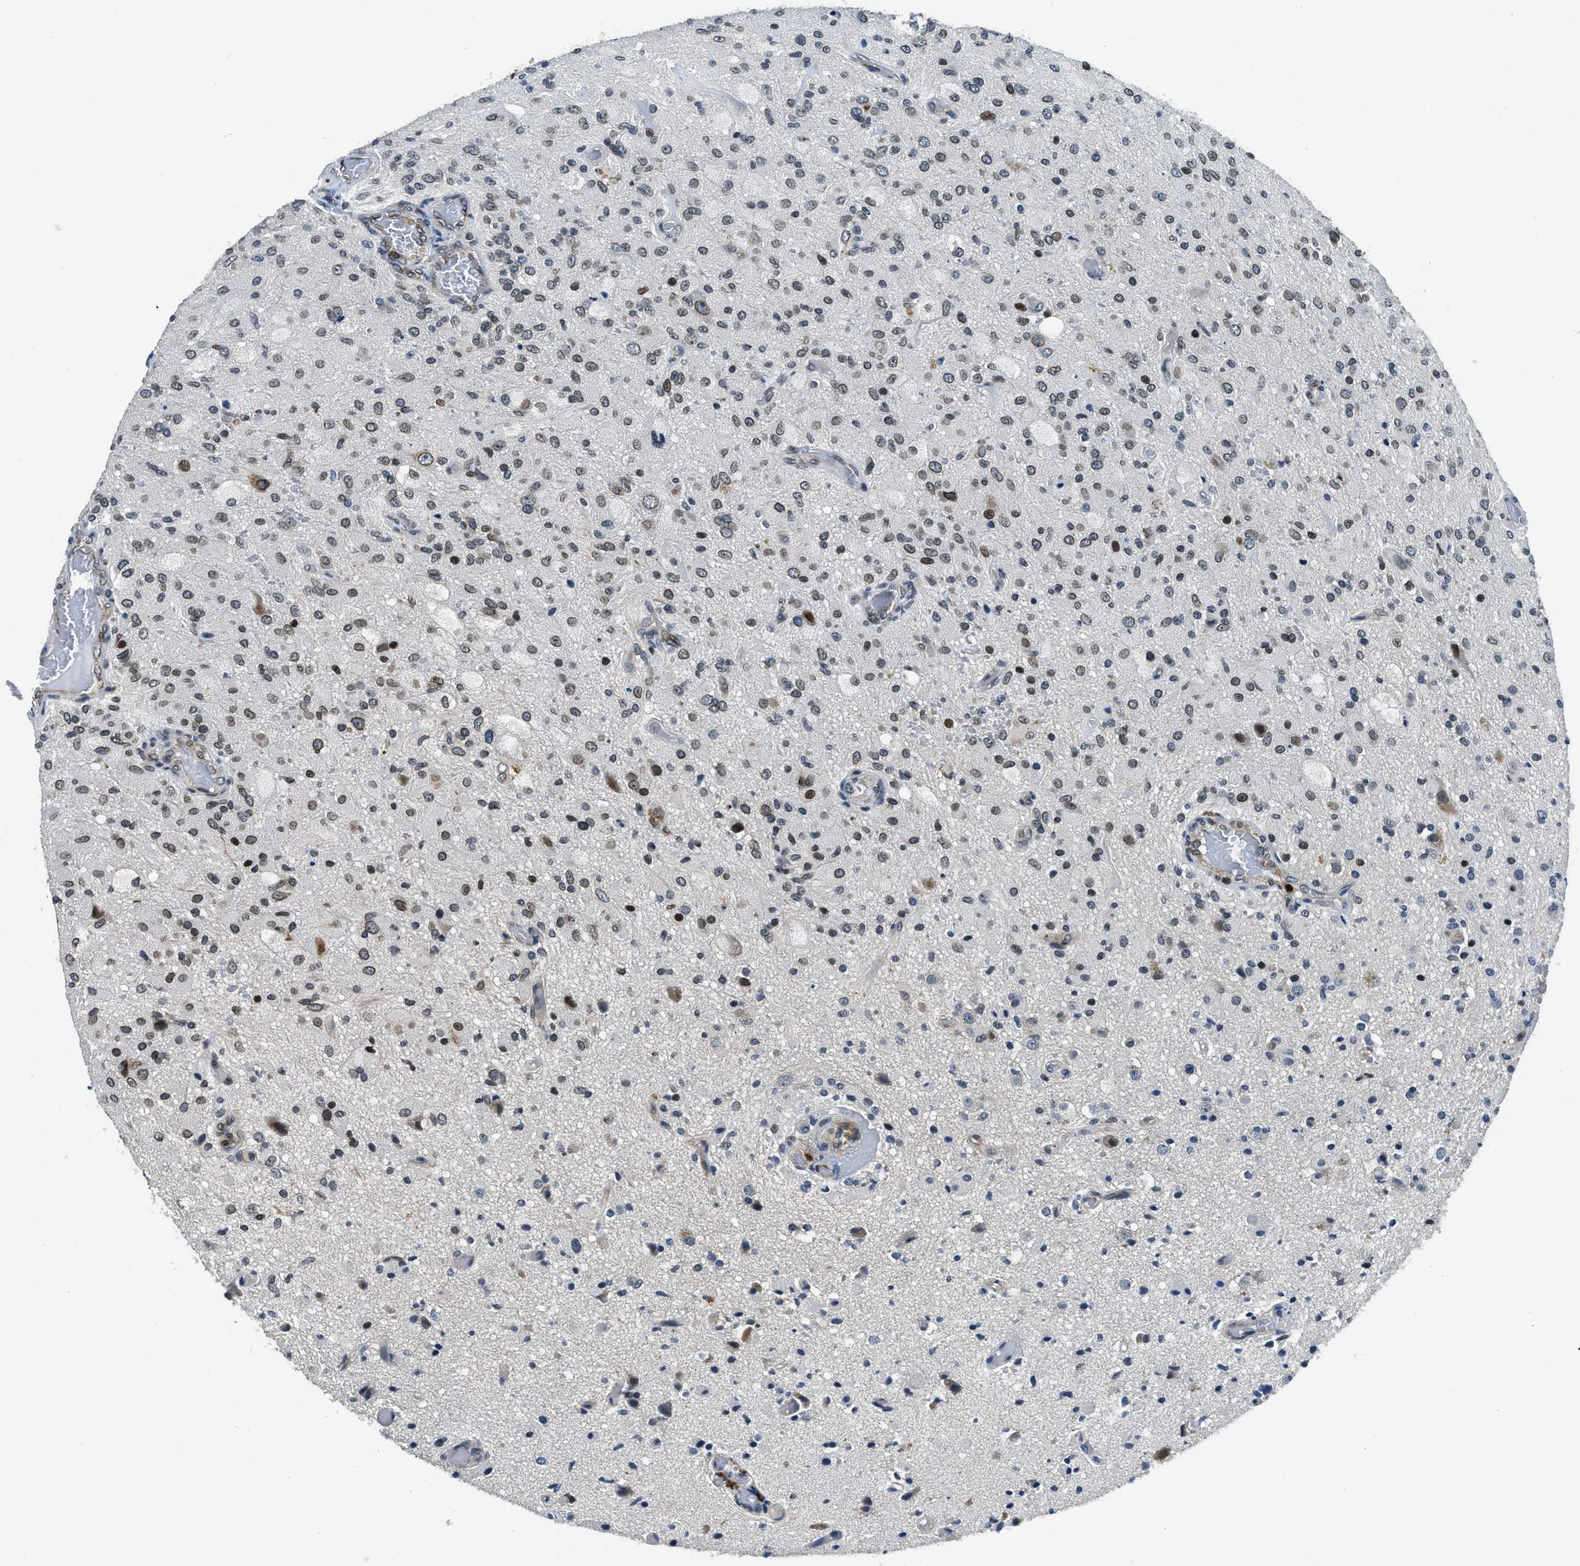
{"staining": {"intensity": "moderate", "quantity": "25%-75%", "location": "nuclear"}, "tissue": "glioma", "cell_type": "Tumor cells", "image_type": "cancer", "snomed": [{"axis": "morphology", "description": "Normal tissue, NOS"}, {"axis": "morphology", "description": "Glioma, malignant, High grade"}, {"axis": "topography", "description": "Cerebral cortex"}], "caption": "IHC photomicrograph of neoplastic tissue: human malignant glioma (high-grade) stained using IHC demonstrates medium levels of moderate protein expression localized specifically in the nuclear of tumor cells, appearing as a nuclear brown color.", "gene": "ZC3HC1", "patient": {"sex": "male", "age": 77}}